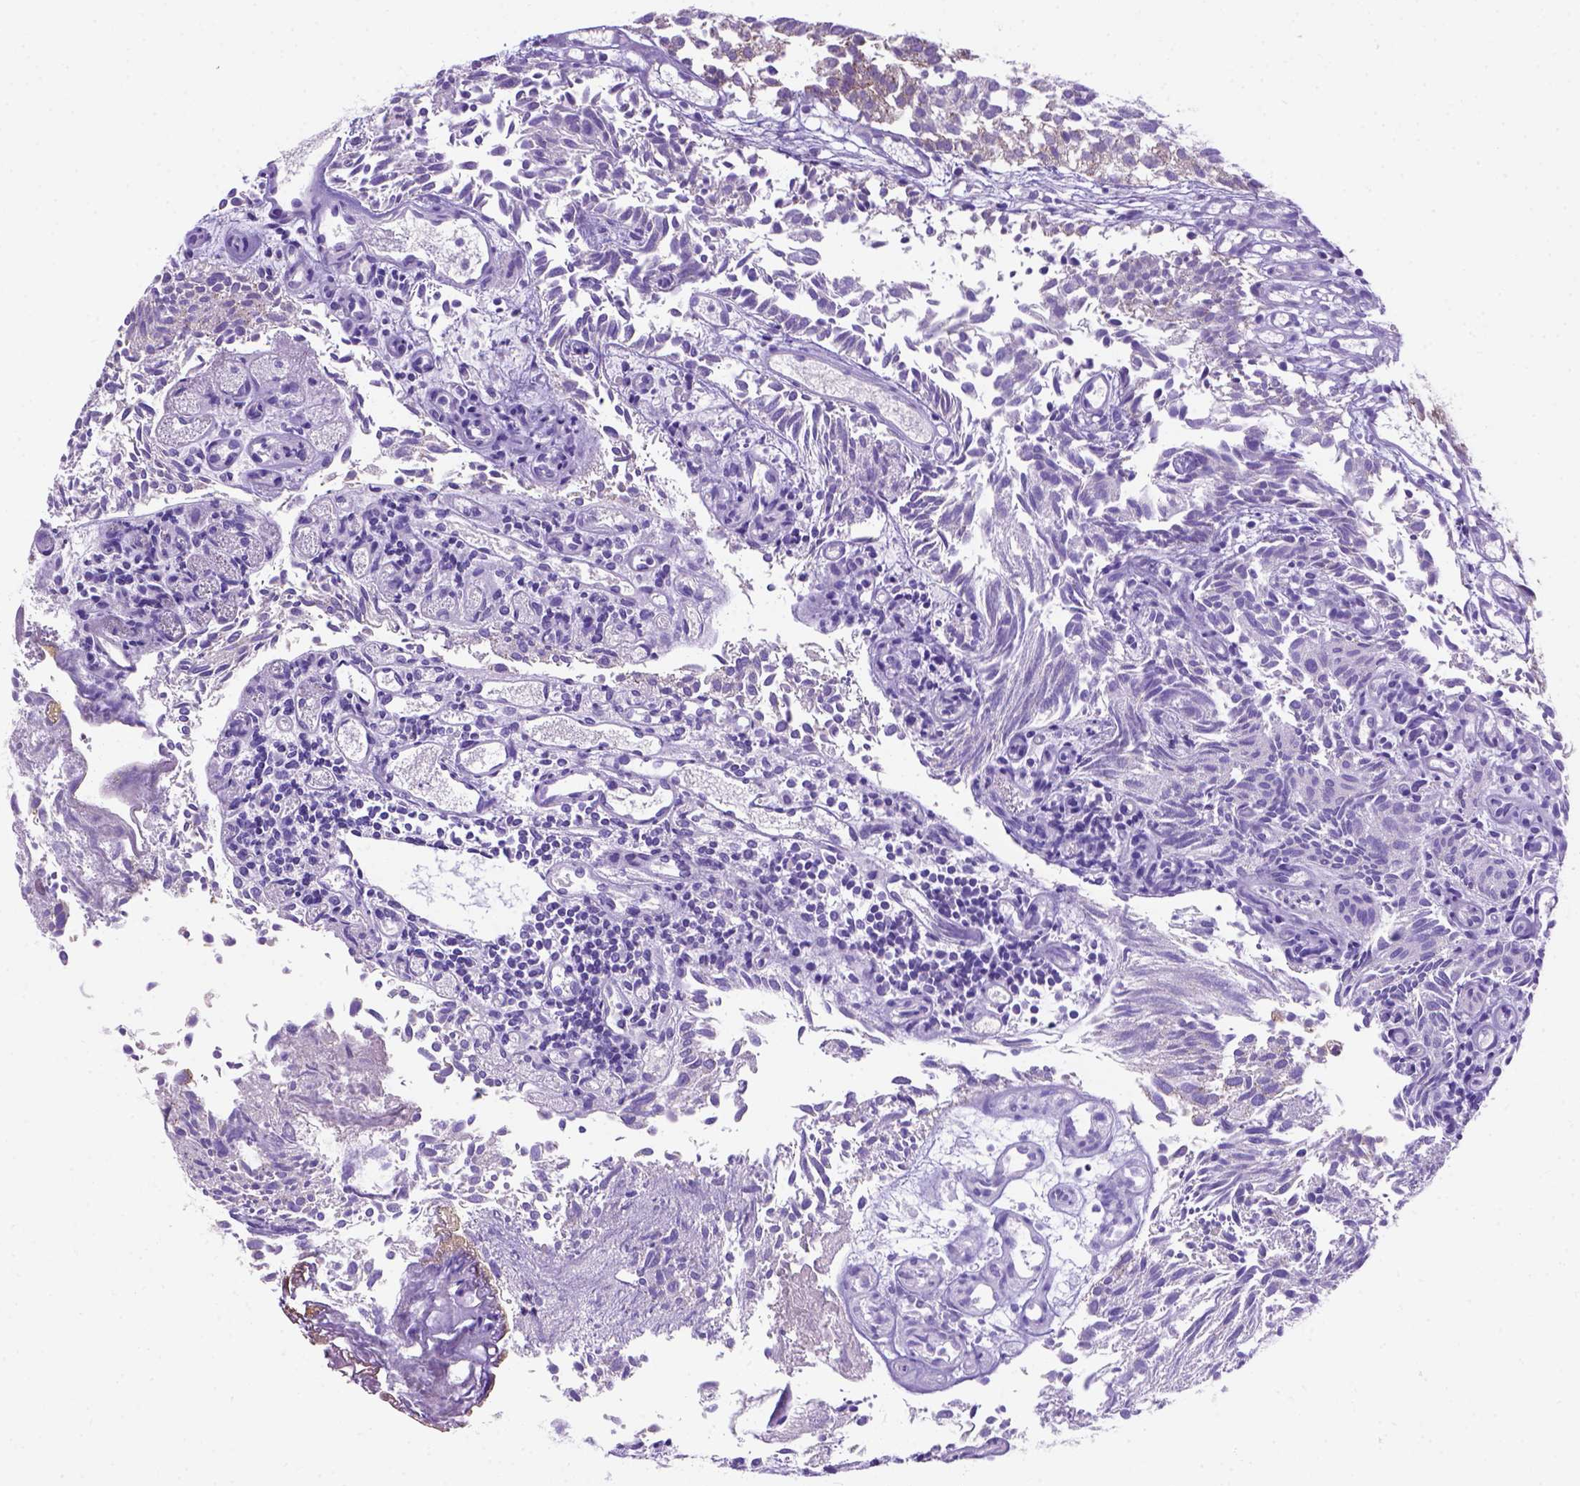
{"staining": {"intensity": "moderate", "quantity": ">75%", "location": "cytoplasmic/membranous"}, "tissue": "urothelial cancer", "cell_type": "Tumor cells", "image_type": "cancer", "snomed": [{"axis": "morphology", "description": "Urothelial carcinoma, Low grade"}, {"axis": "topography", "description": "Urinary bladder"}], "caption": "Urothelial carcinoma (low-grade) tissue exhibits moderate cytoplasmic/membranous staining in about >75% of tumor cells", "gene": "FOXI1", "patient": {"sex": "male", "age": 70}}